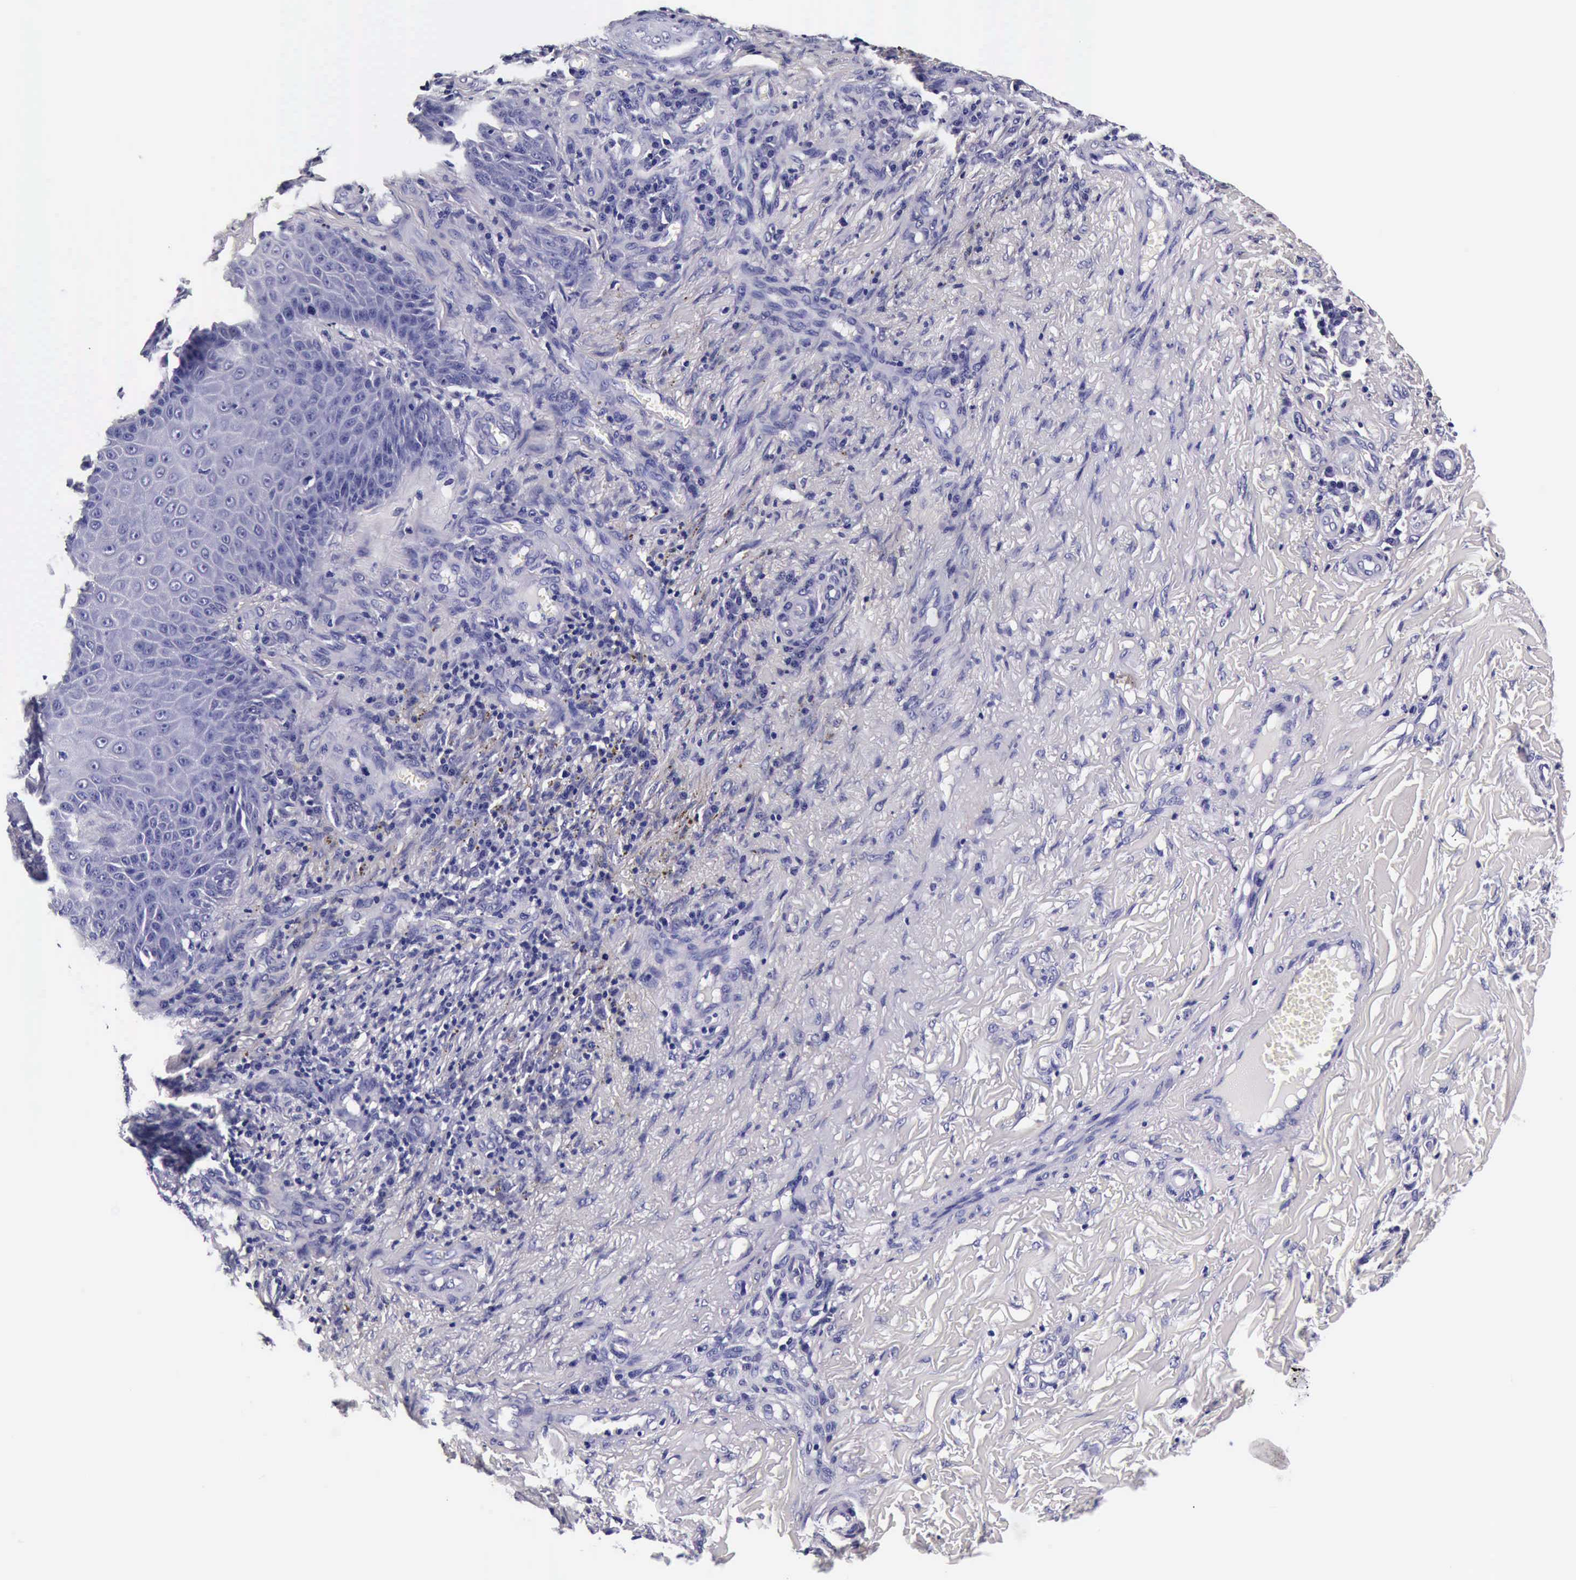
{"staining": {"intensity": "negative", "quantity": "none", "location": "none"}, "tissue": "skin cancer", "cell_type": "Tumor cells", "image_type": "cancer", "snomed": [{"axis": "morphology", "description": "Basal cell carcinoma"}, {"axis": "topography", "description": "Skin"}], "caption": "The photomicrograph reveals no significant expression in tumor cells of skin cancer (basal cell carcinoma).", "gene": "IAPP", "patient": {"sex": "male", "age": 81}}